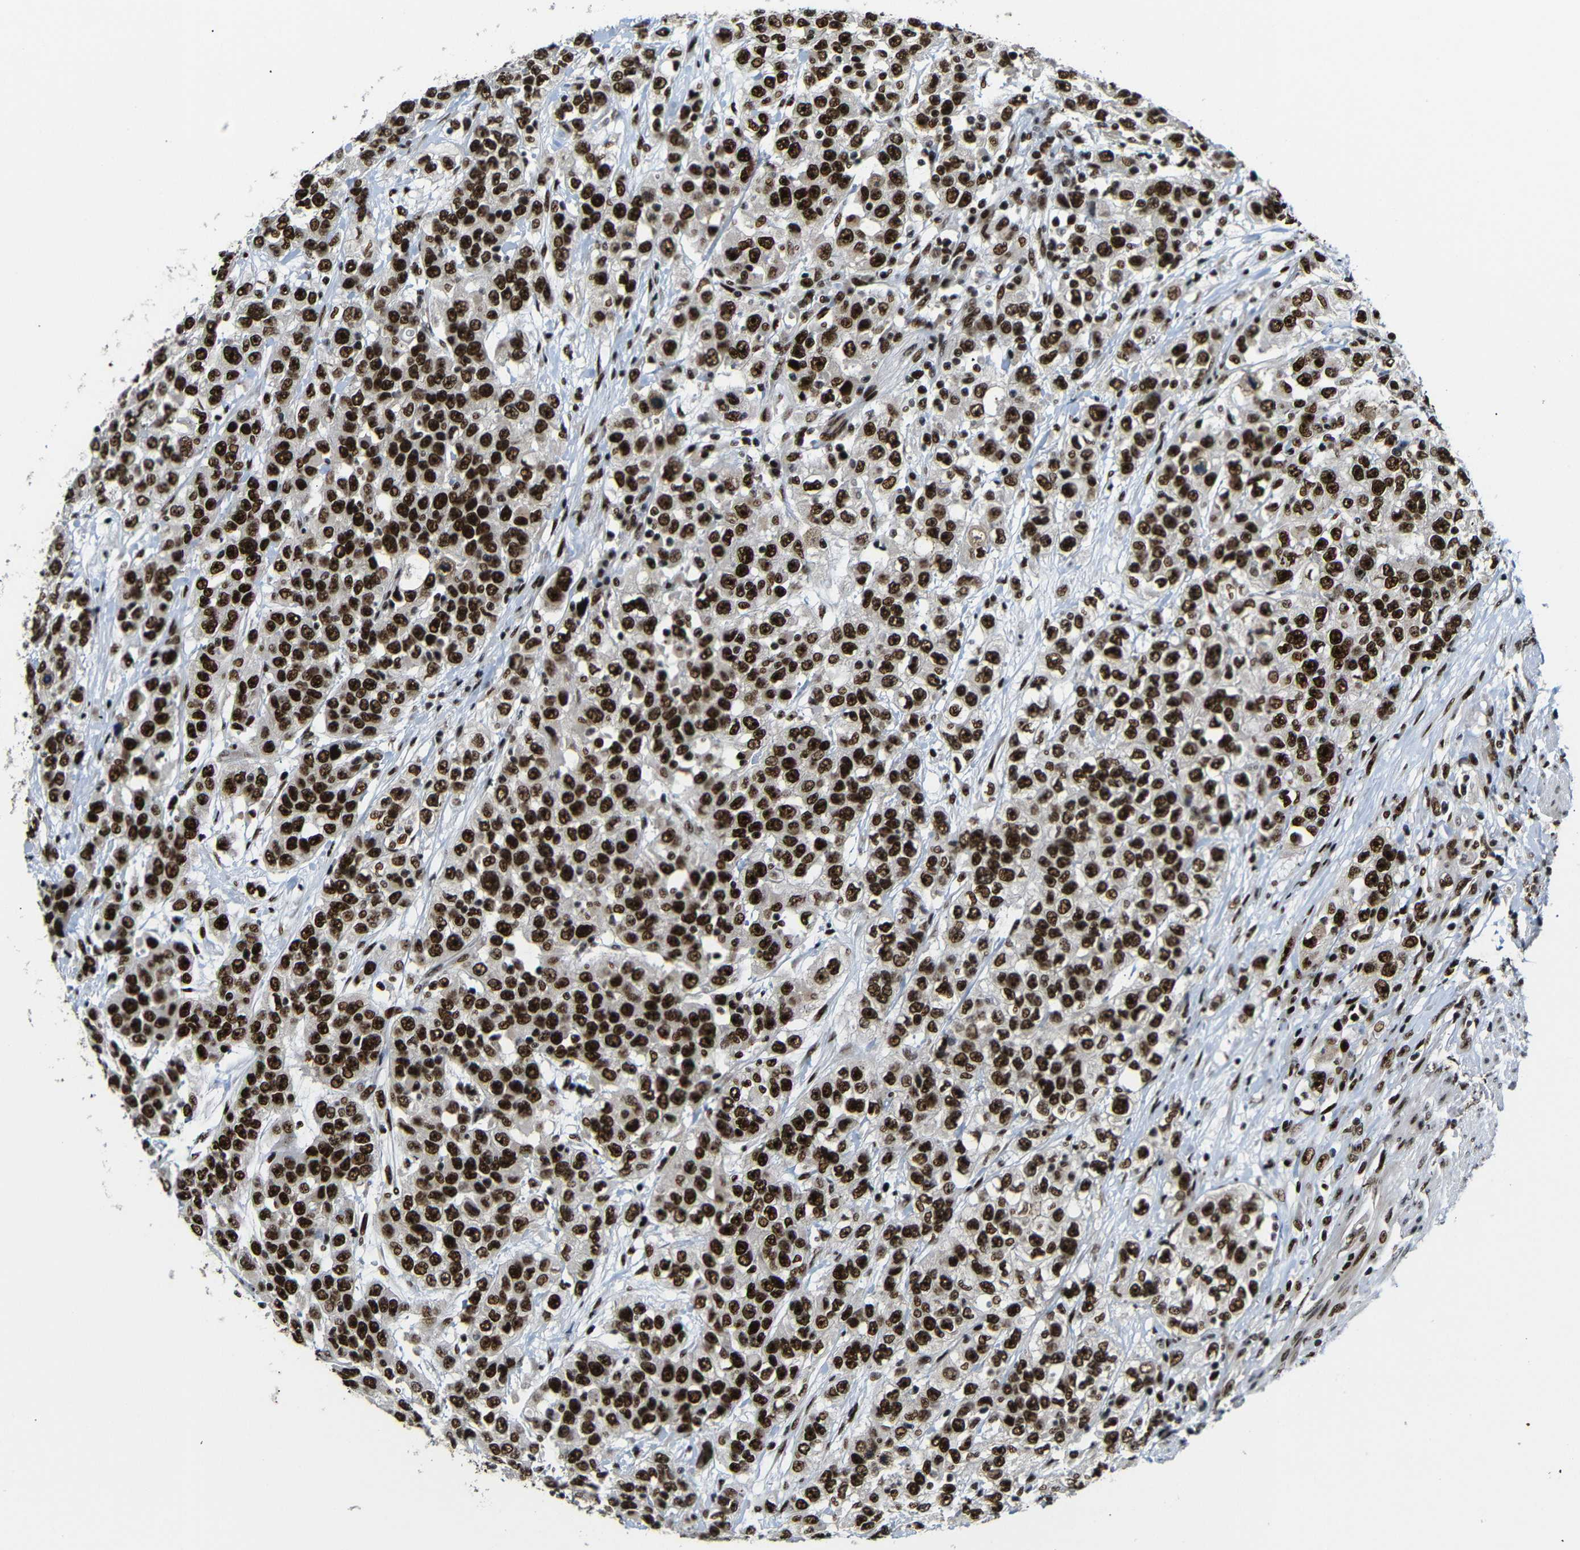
{"staining": {"intensity": "strong", "quantity": ">75%", "location": "nuclear"}, "tissue": "urothelial cancer", "cell_type": "Tumor cells", "image_type": "cancer", "snomed": [{"axis": "morphology", "description": "Urothelial carcinoma, High grade"}, {"axis": "topography", "description": "Urinary bladder"}], "caption": "High-grade urothelial carcinoma was stained to show a protein in brown. There is high levels of strong nuclear positivity in about >75% of tumor cells.", "gene": "SETDB2", "patient": {"sex": "female", "age": 80}}